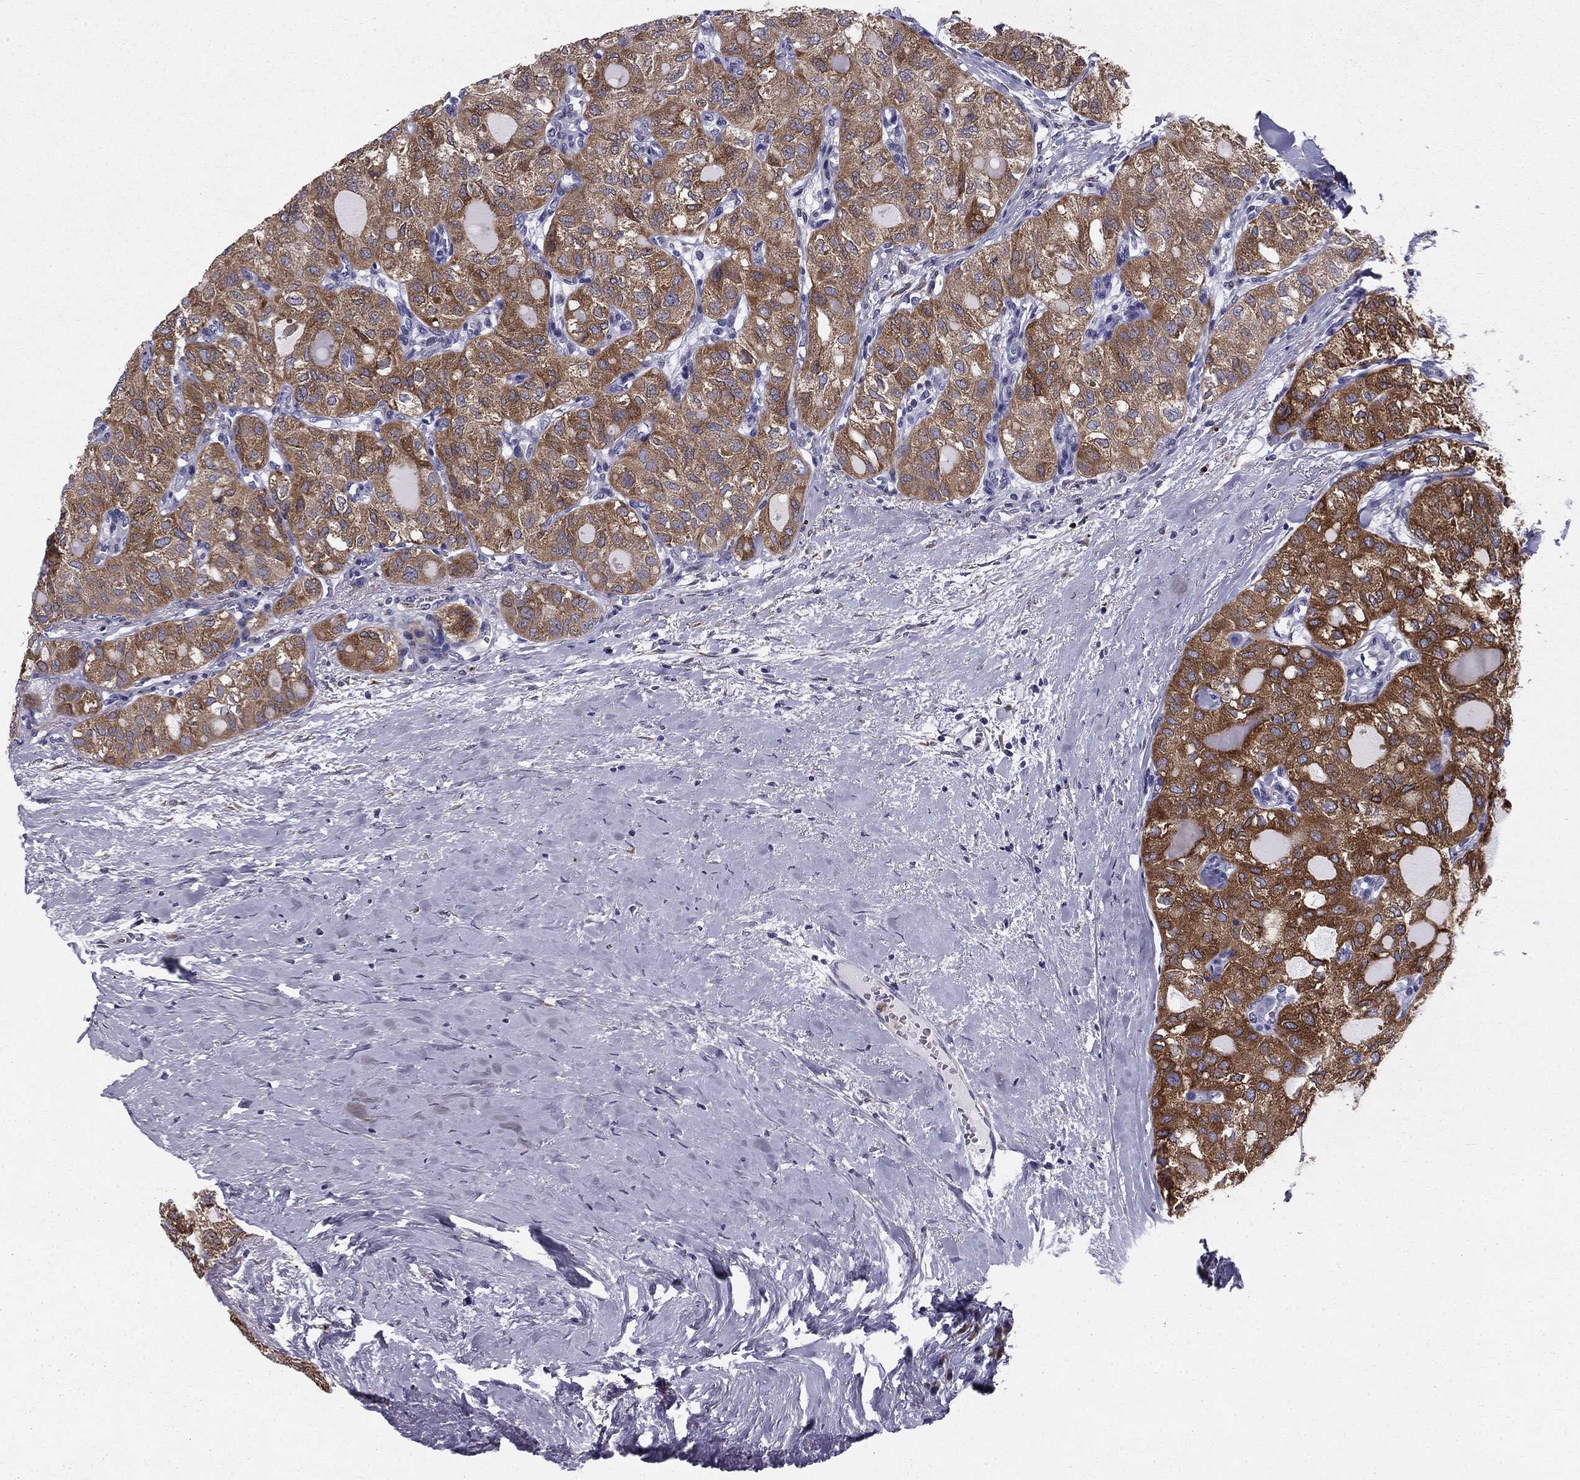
{"staining": {"intensity": "strong", "quantity": ">75%", "location": "cytoplasmic/membranous"}, "tissue": "thyroid cancer", "cell_type": "Tumor cells", "image_type": "cancer", "snomed": [{"axis": "morphology", "description": "Follicular adenoma carcinoma, NOS"}, {"axis": "topography", "description": "Thyroid gland"}], "caption": "IHC (DAB) staining of human thyroid cancer (follicular adenoma carcinoma) shows strong cytoplasmic/membranous protein staining in approximately >75% of tumor cells.", "gene": "TMED3", "patient": {"sex": "male", "age": 75}}